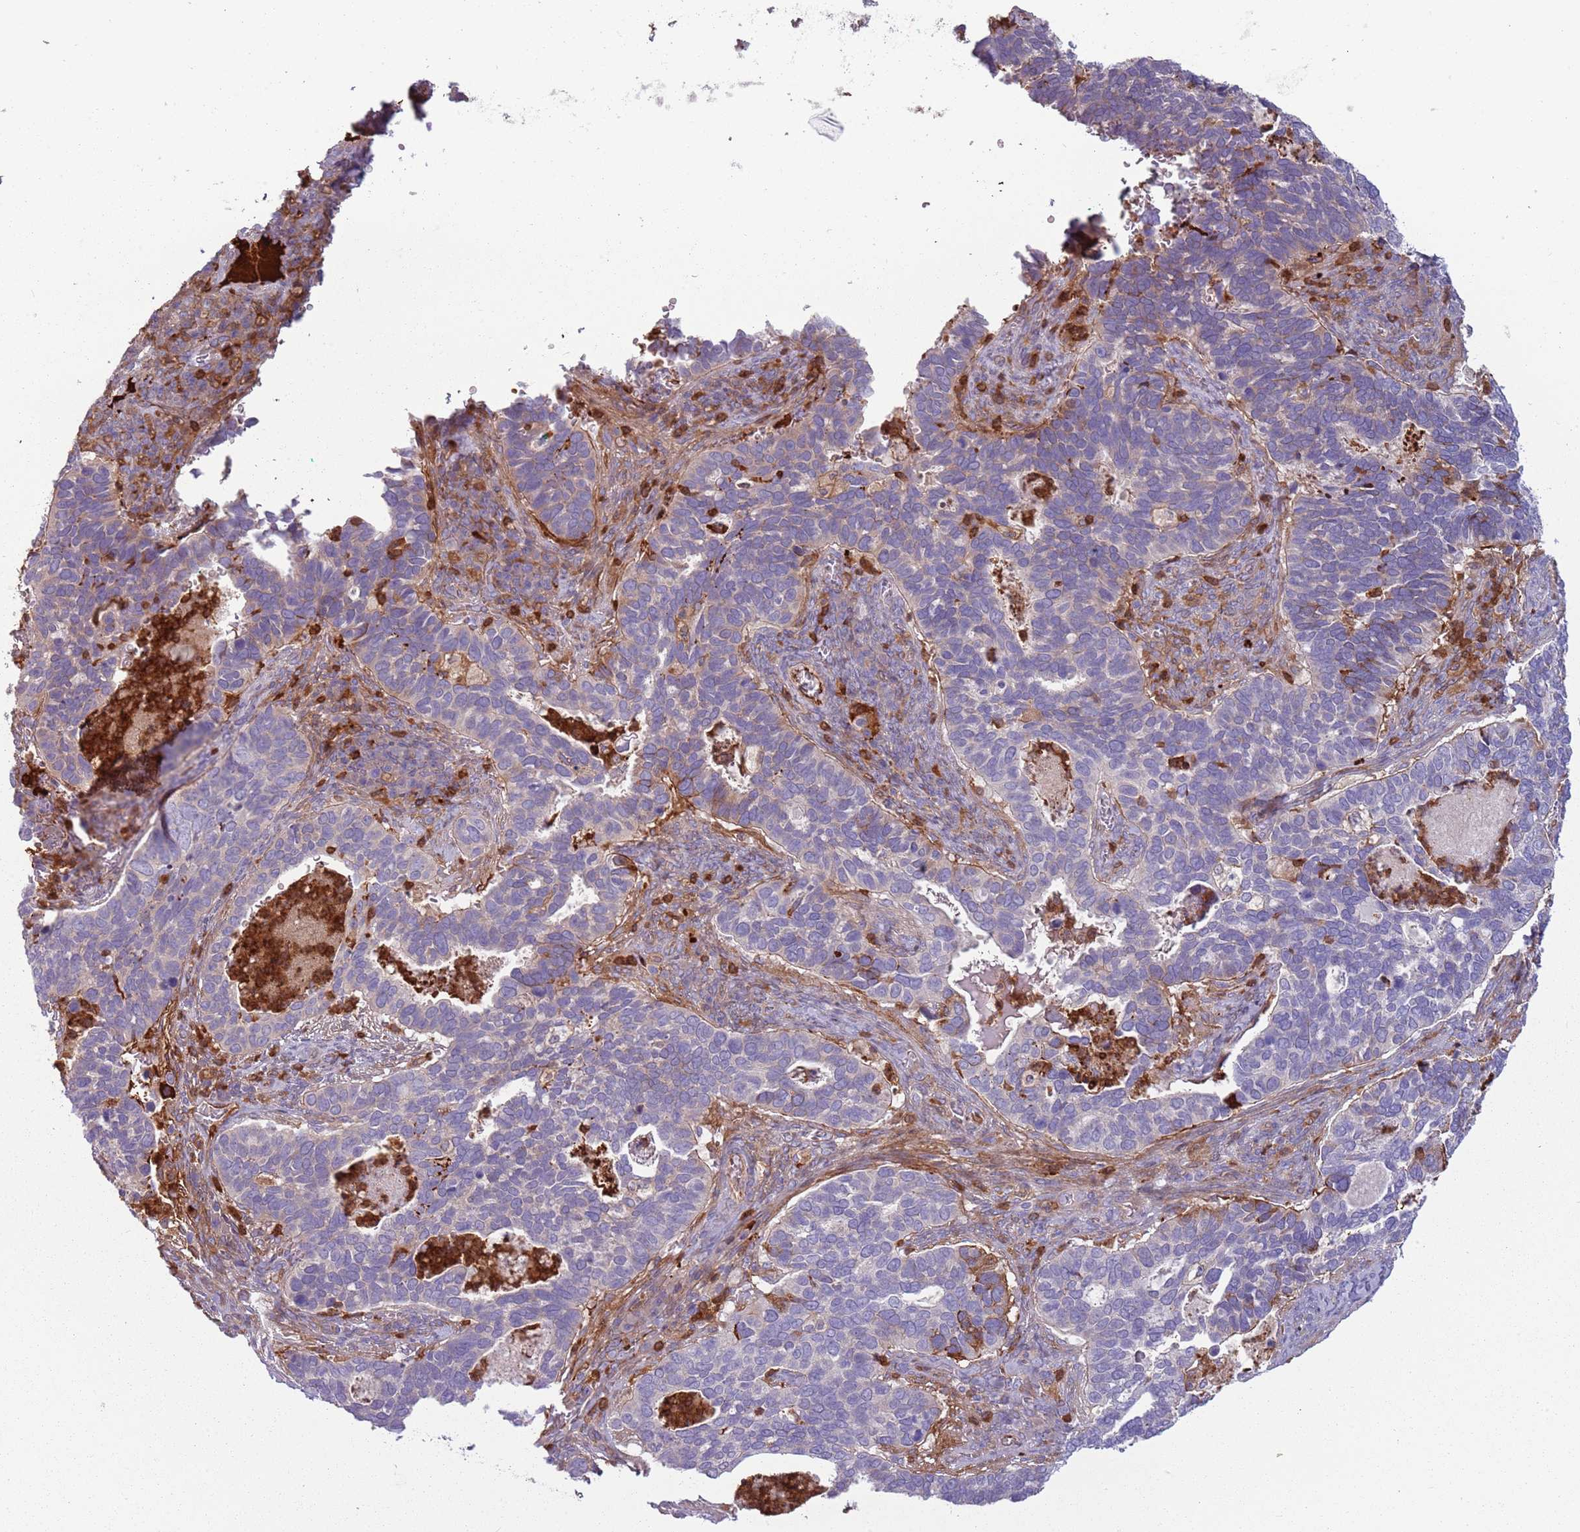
{"staining": {"intensity": "negative", "quantity": "none", "location": "none"}, "tissue": "cervical cancer", "cell_type": "Tumor cells", "image_type": "cancer", "snomed": [{"axis": "morphology", "description": "Squamous cell carcinoma, NOS"}, {"axis": "topography", "description": "Cervix"}], "caption": "Immunohistochemistry histopathology image of neoplastic tissue: squamous cell carcinoma (cervical) stained with DAB (3,3'-diaminobenzidine) shows no significant protein expression in tumor cells.", "gene": "NADK", "patient": {"sex": "female", "age": 38}}